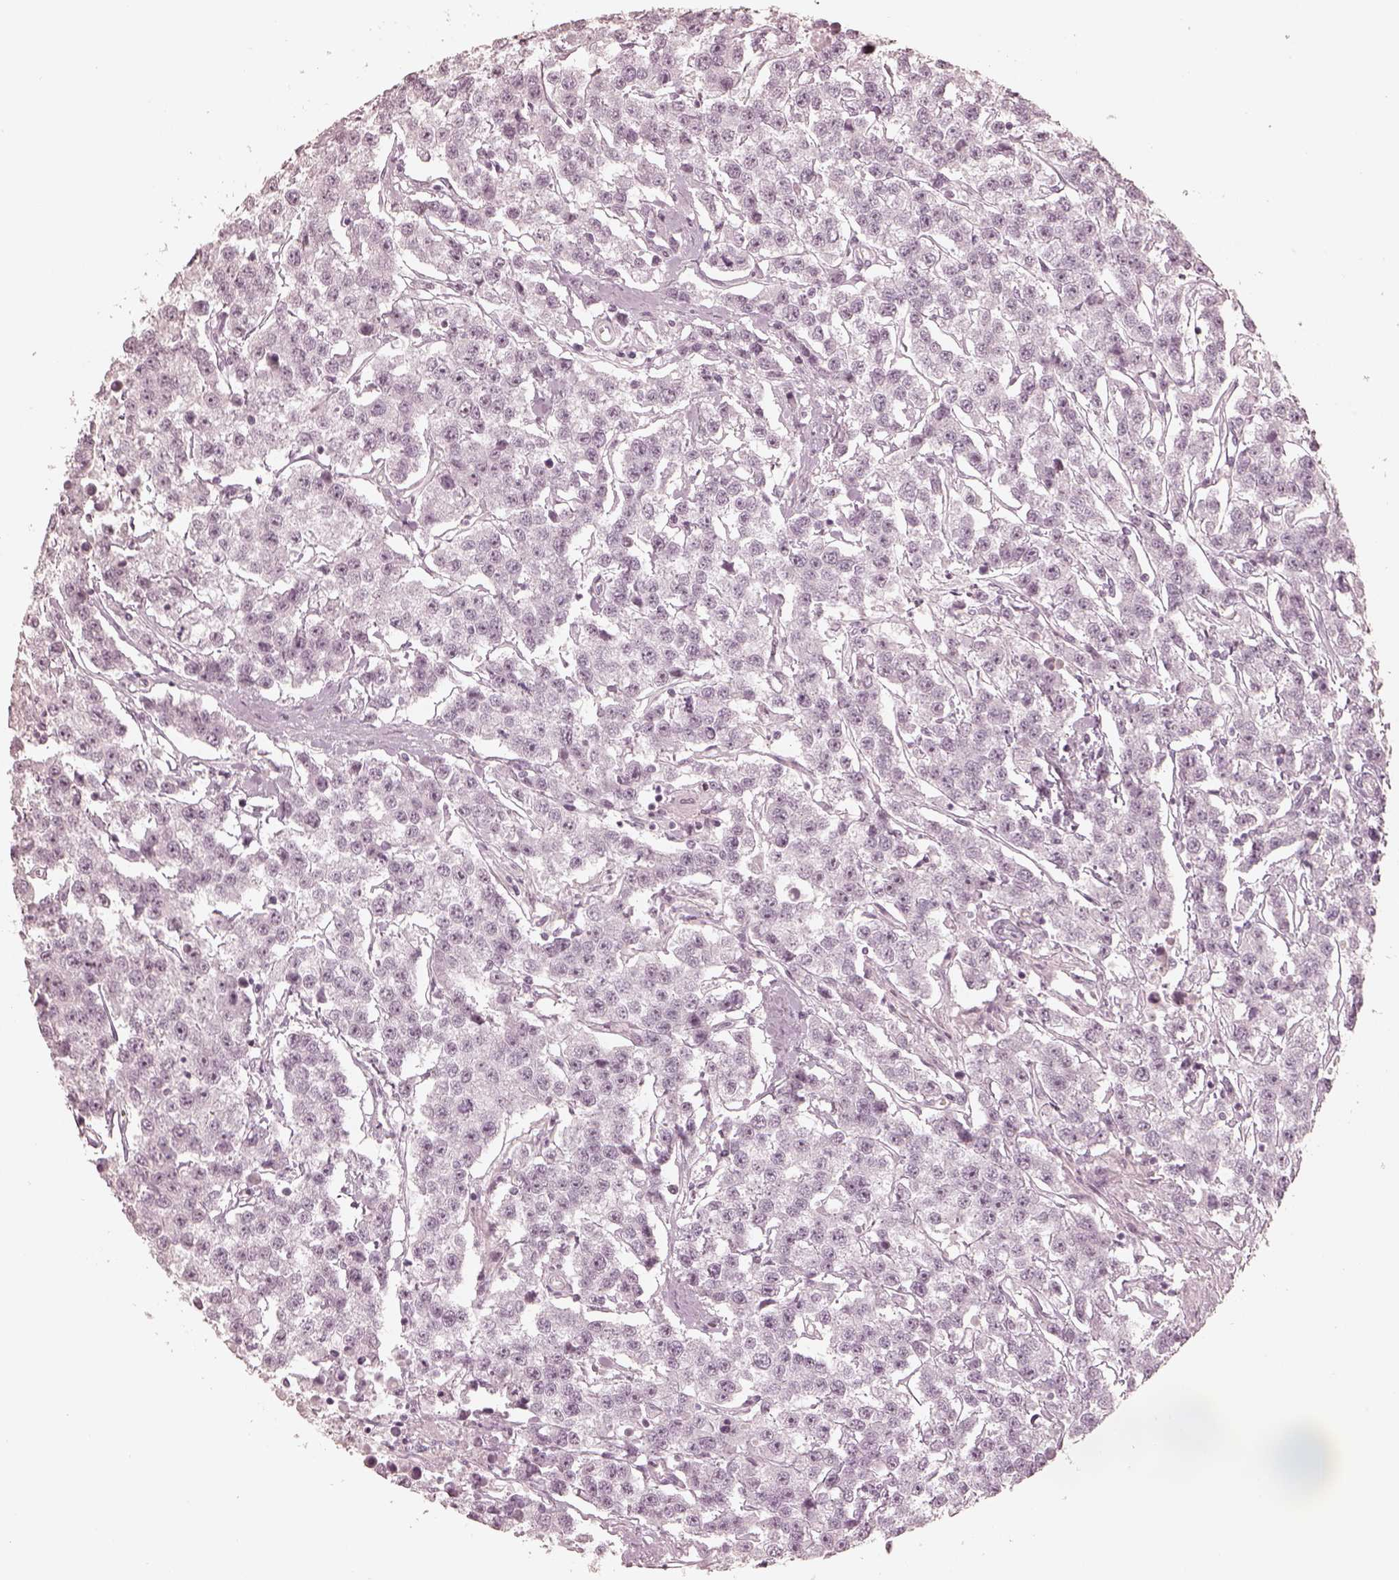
{"staining": {"intensity": "negative", "quantity": "none", "location": "none"}, "tissue": "testis cancer", "cell_type": "Tumor cells", "image_type": "cancer", "snomed": [{"axis": "morphology", "description": "Seminoma, NOS"}, {"axis": "topography", "description": "Testis"}], "caption": "Protein analysis of testis cancer reveals no significant staining in tumor cells. Brightfield microscopy of IHC stained with DAB (3,3'-diaminobenzidine) (brown) and hematoxylin (blue), captured at high magnification.", "gene": "CALR3", "patient": {"sex": "male", "age": 59}}